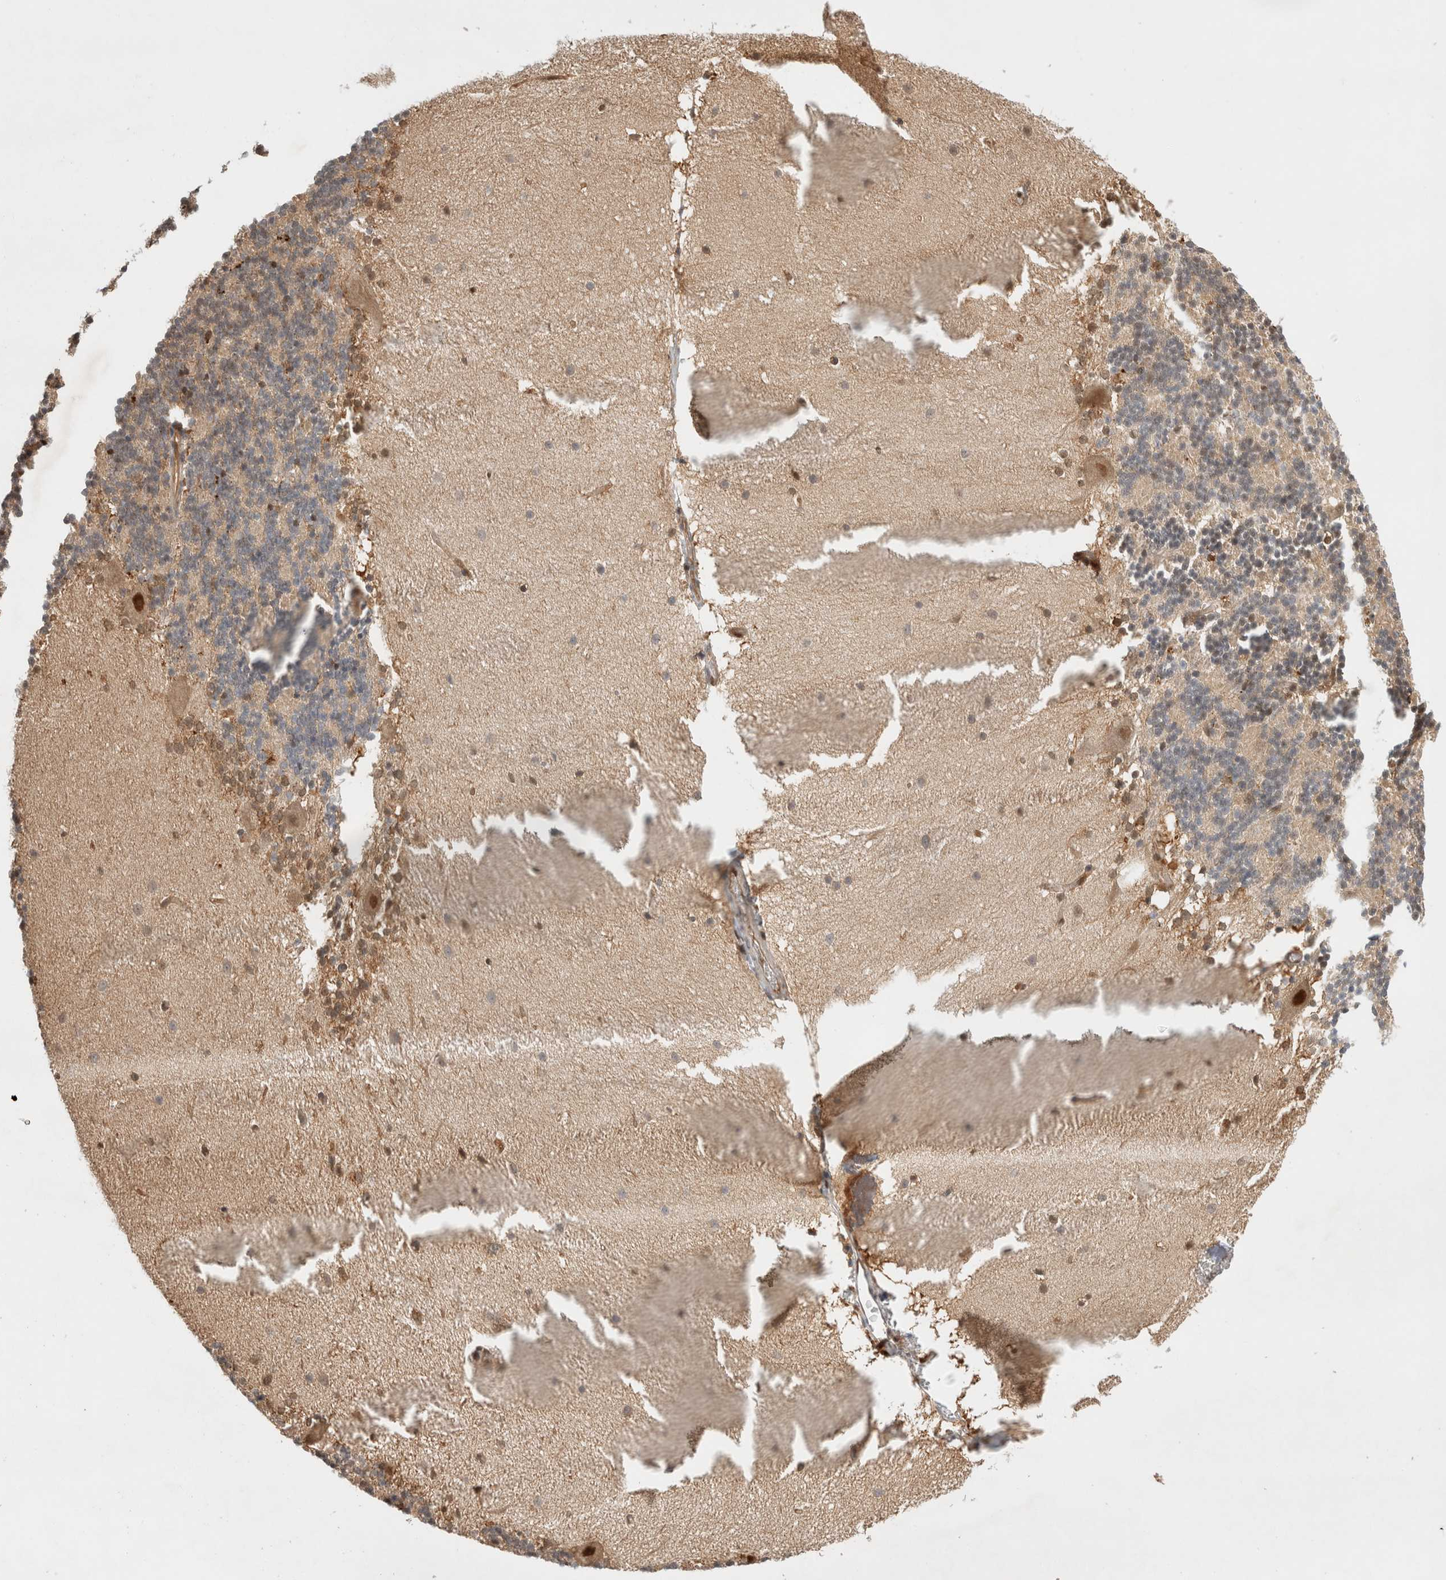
{"staining": {"intensity": "moderate", "quantity": "<25%", "location": "cytoplasmic/membranous,nuclear"}, "tissue": "cerebellum", "cell_type": "Cells in granular layer", "image_type": "normal", "snomed": [{"axis": "morphology", "description": "Normal tissue, NOS"}, {"axis": "topography", "description": "Cerebellum"}], "caption": "Immunohistochemistry (IHC) (DAB) staining of normal human cerebellum demonstrates moderate cytoplasmic/membranous,nuclear protein expression in approximately <25% of cells in granular layer.", "gene": "OTUD6B", "patient": {"sex": "female", "age": 19}}